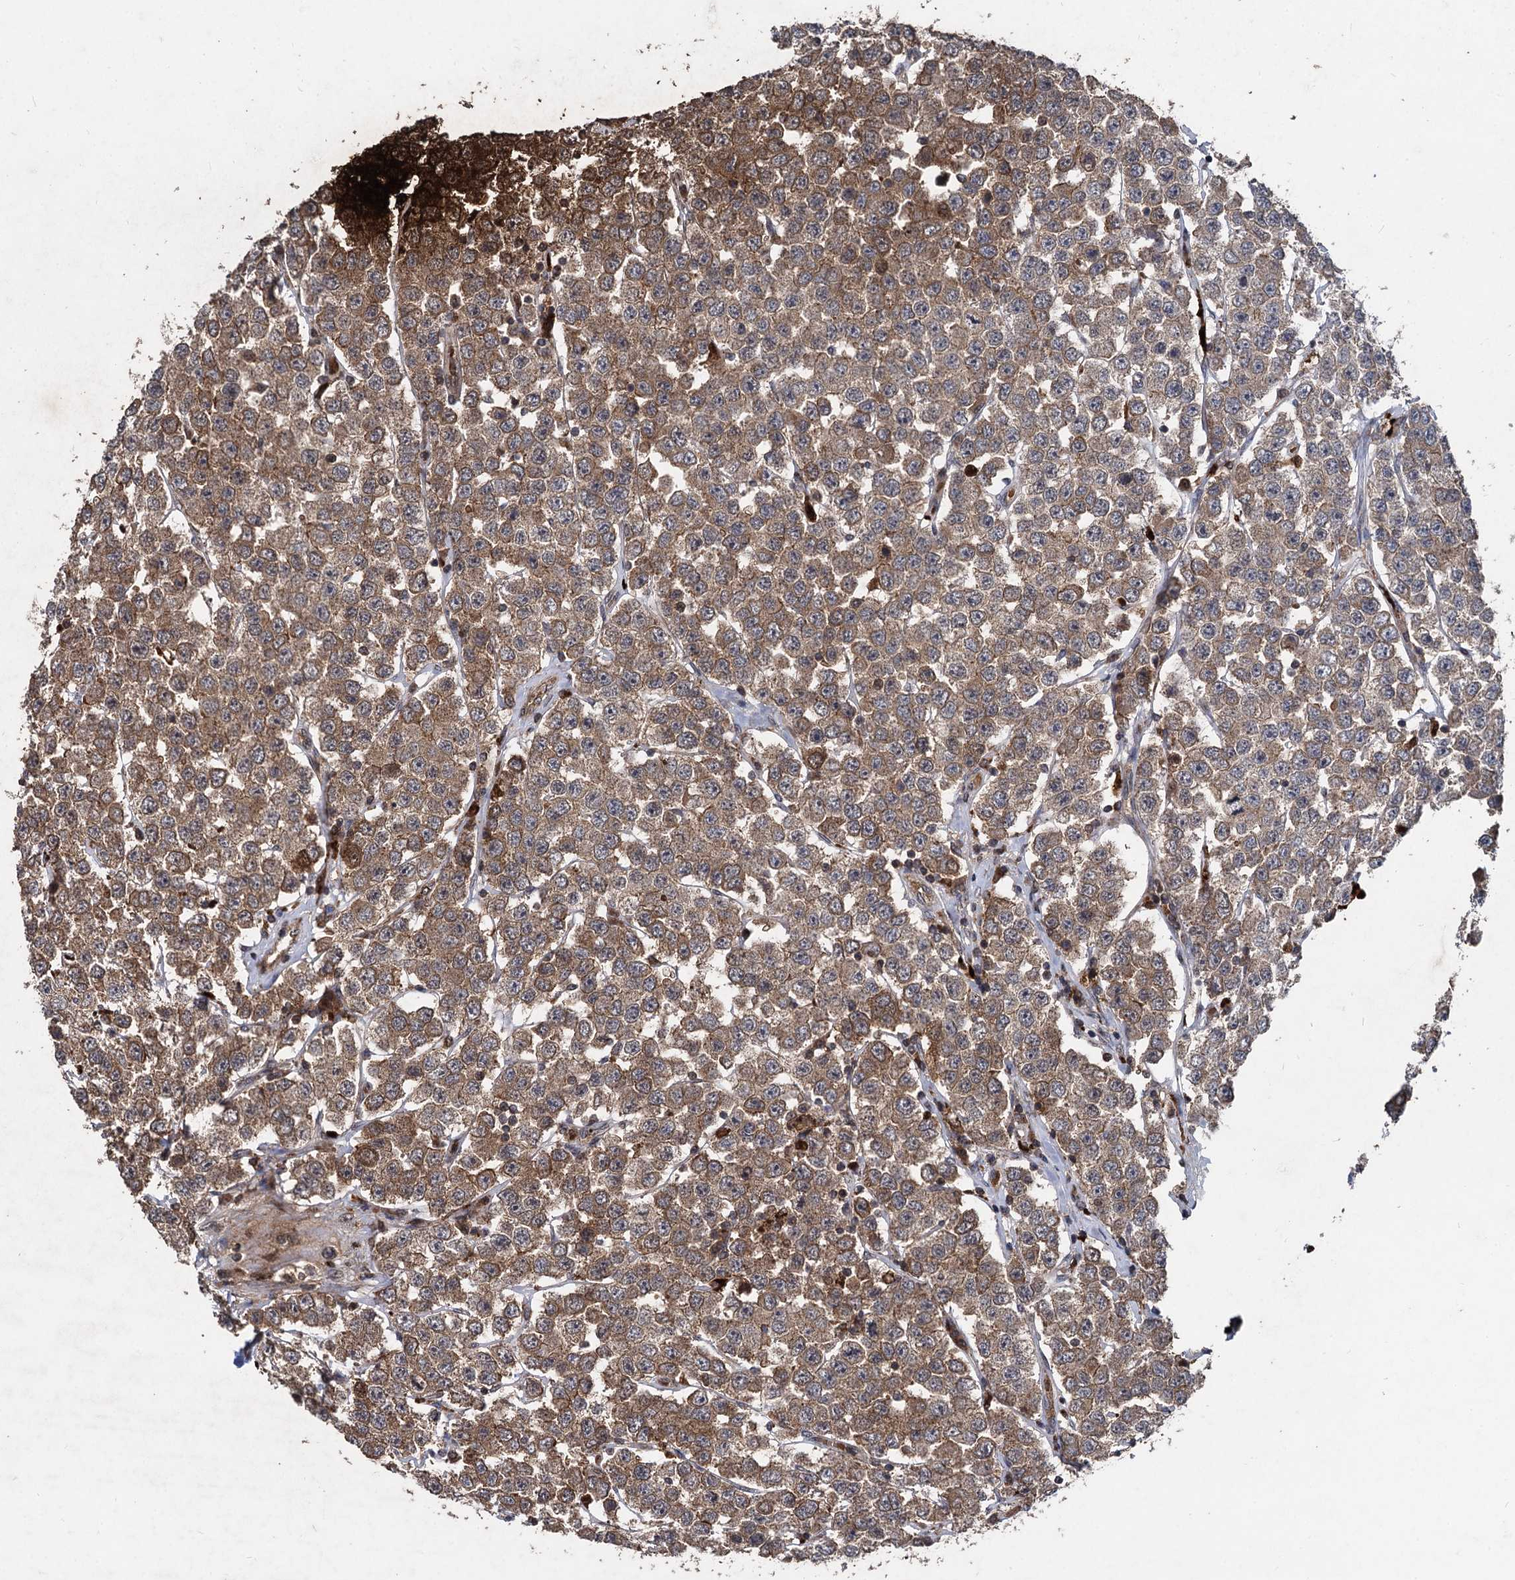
{"staining": {"intensity": "moderate", "quantity": ">75%", "location": "cytoplasmic/membranous"}, "tissue": "testis cancer", "cell_type": "Tumor cells", "image_type": "cancer", "snomed": [{"axis": "morphology", "description": "Seminoma, NOS"}, {"axis": "topography", "description": "Testis"}], "caption": "Protein analysis of testis cancer (seminoma) tissue exhibits moderate cytoplasmic/membranous staining in approximately >75% of tumor cells.", "gene": "BCL2L2", "patient": {"sex": "male", "age": 28}}